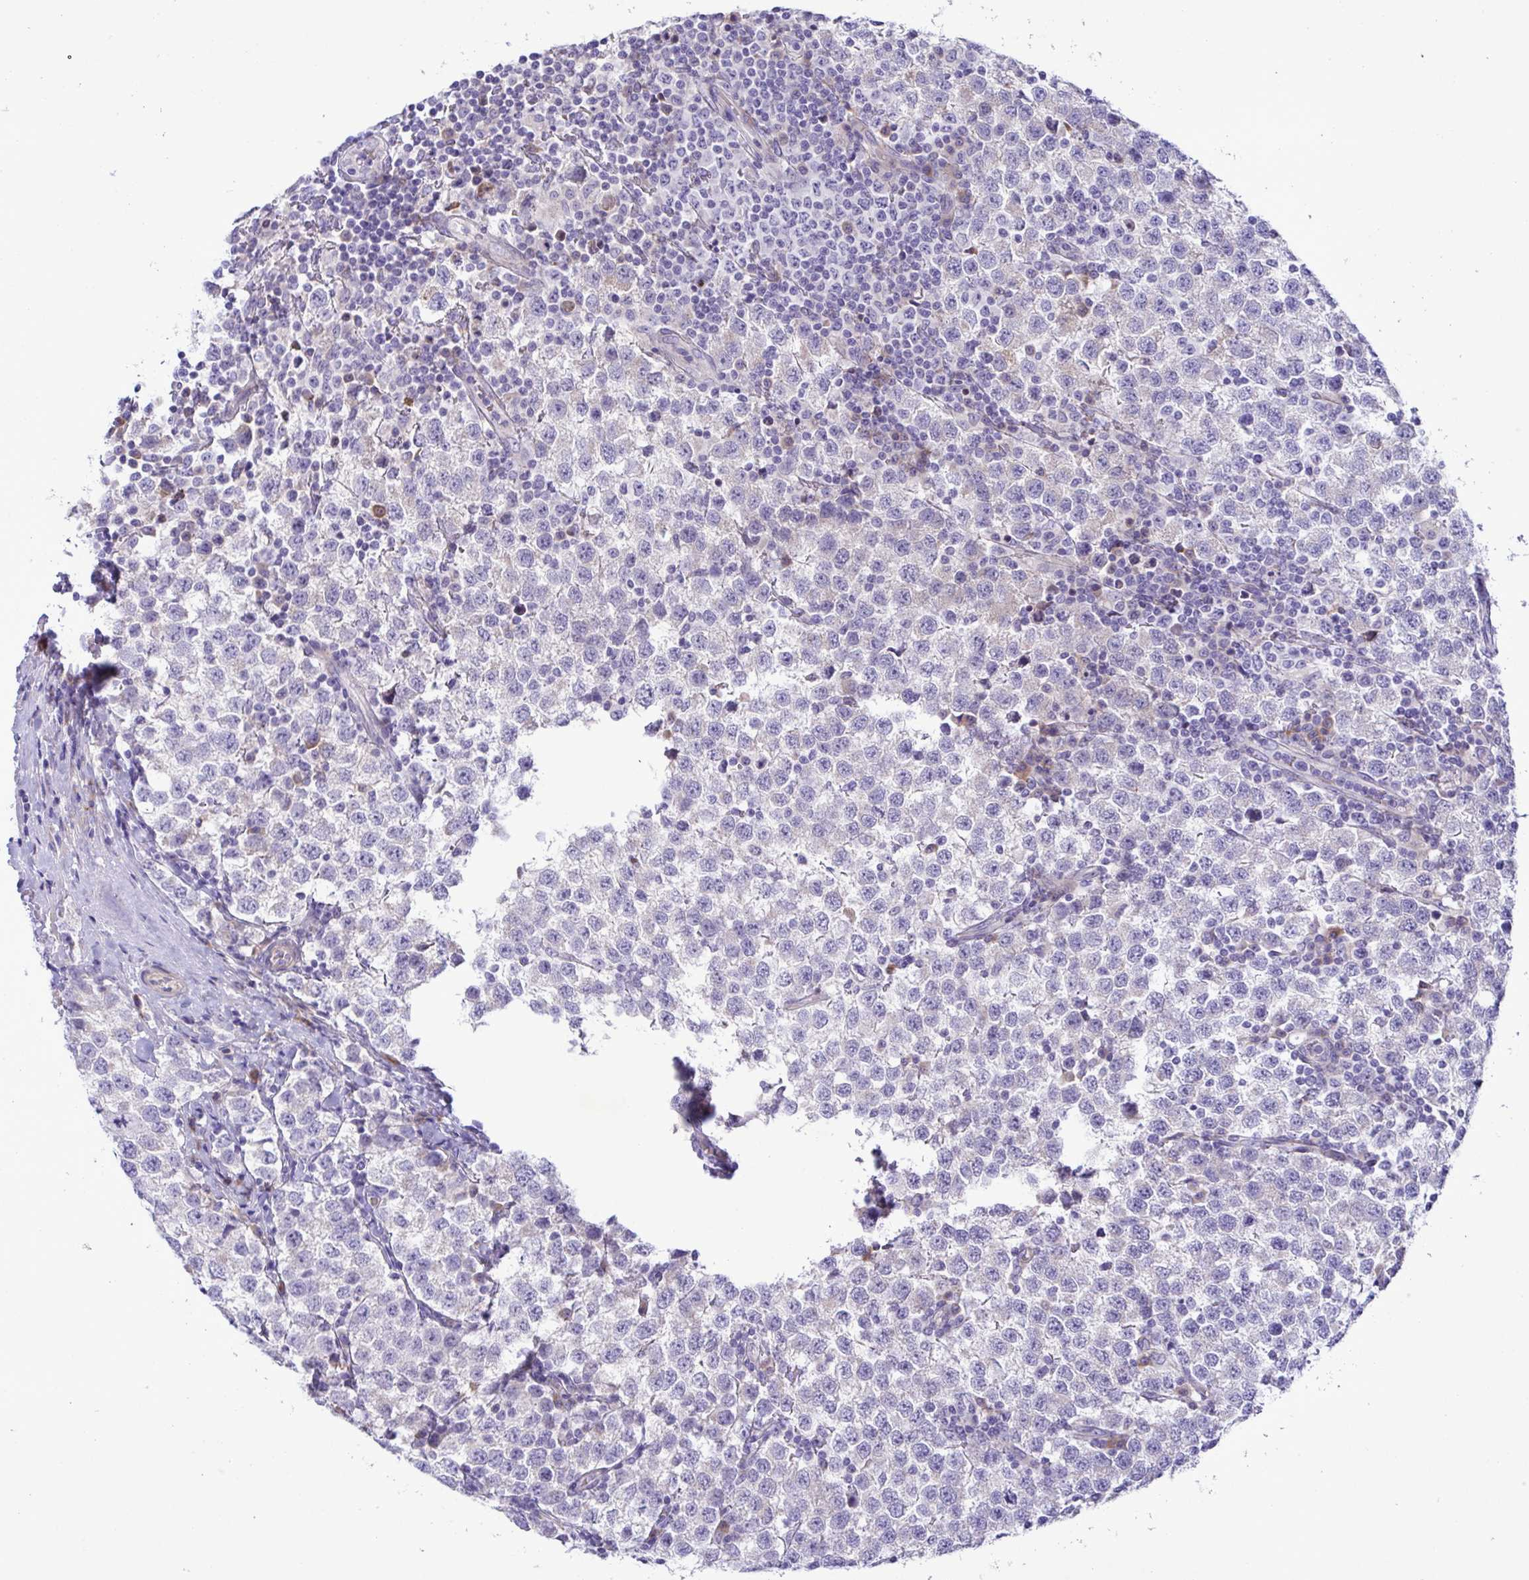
{"staining": {"intensity": "negative", "quantity": "none", "location": "none"}, "tissue": "testis cancer", "cell_type": "Tumor cells", "image_type": "cancer", "snomed": [{"axis": "morphology", "description": "Seminoma, NOS"}, {"axis": "topography", "description": "Testis"}], "caption": "The histopathology image exhibits no staining of tumor cells in testis seminoma. (Stains: DAB immunohistochemistry (IHC) with hematoxylin counter stain, Microscopy: brightfield microscopy at high magnification).", "gene": "FAM86B1", "patient": {"sex": "male", "age": 34}}